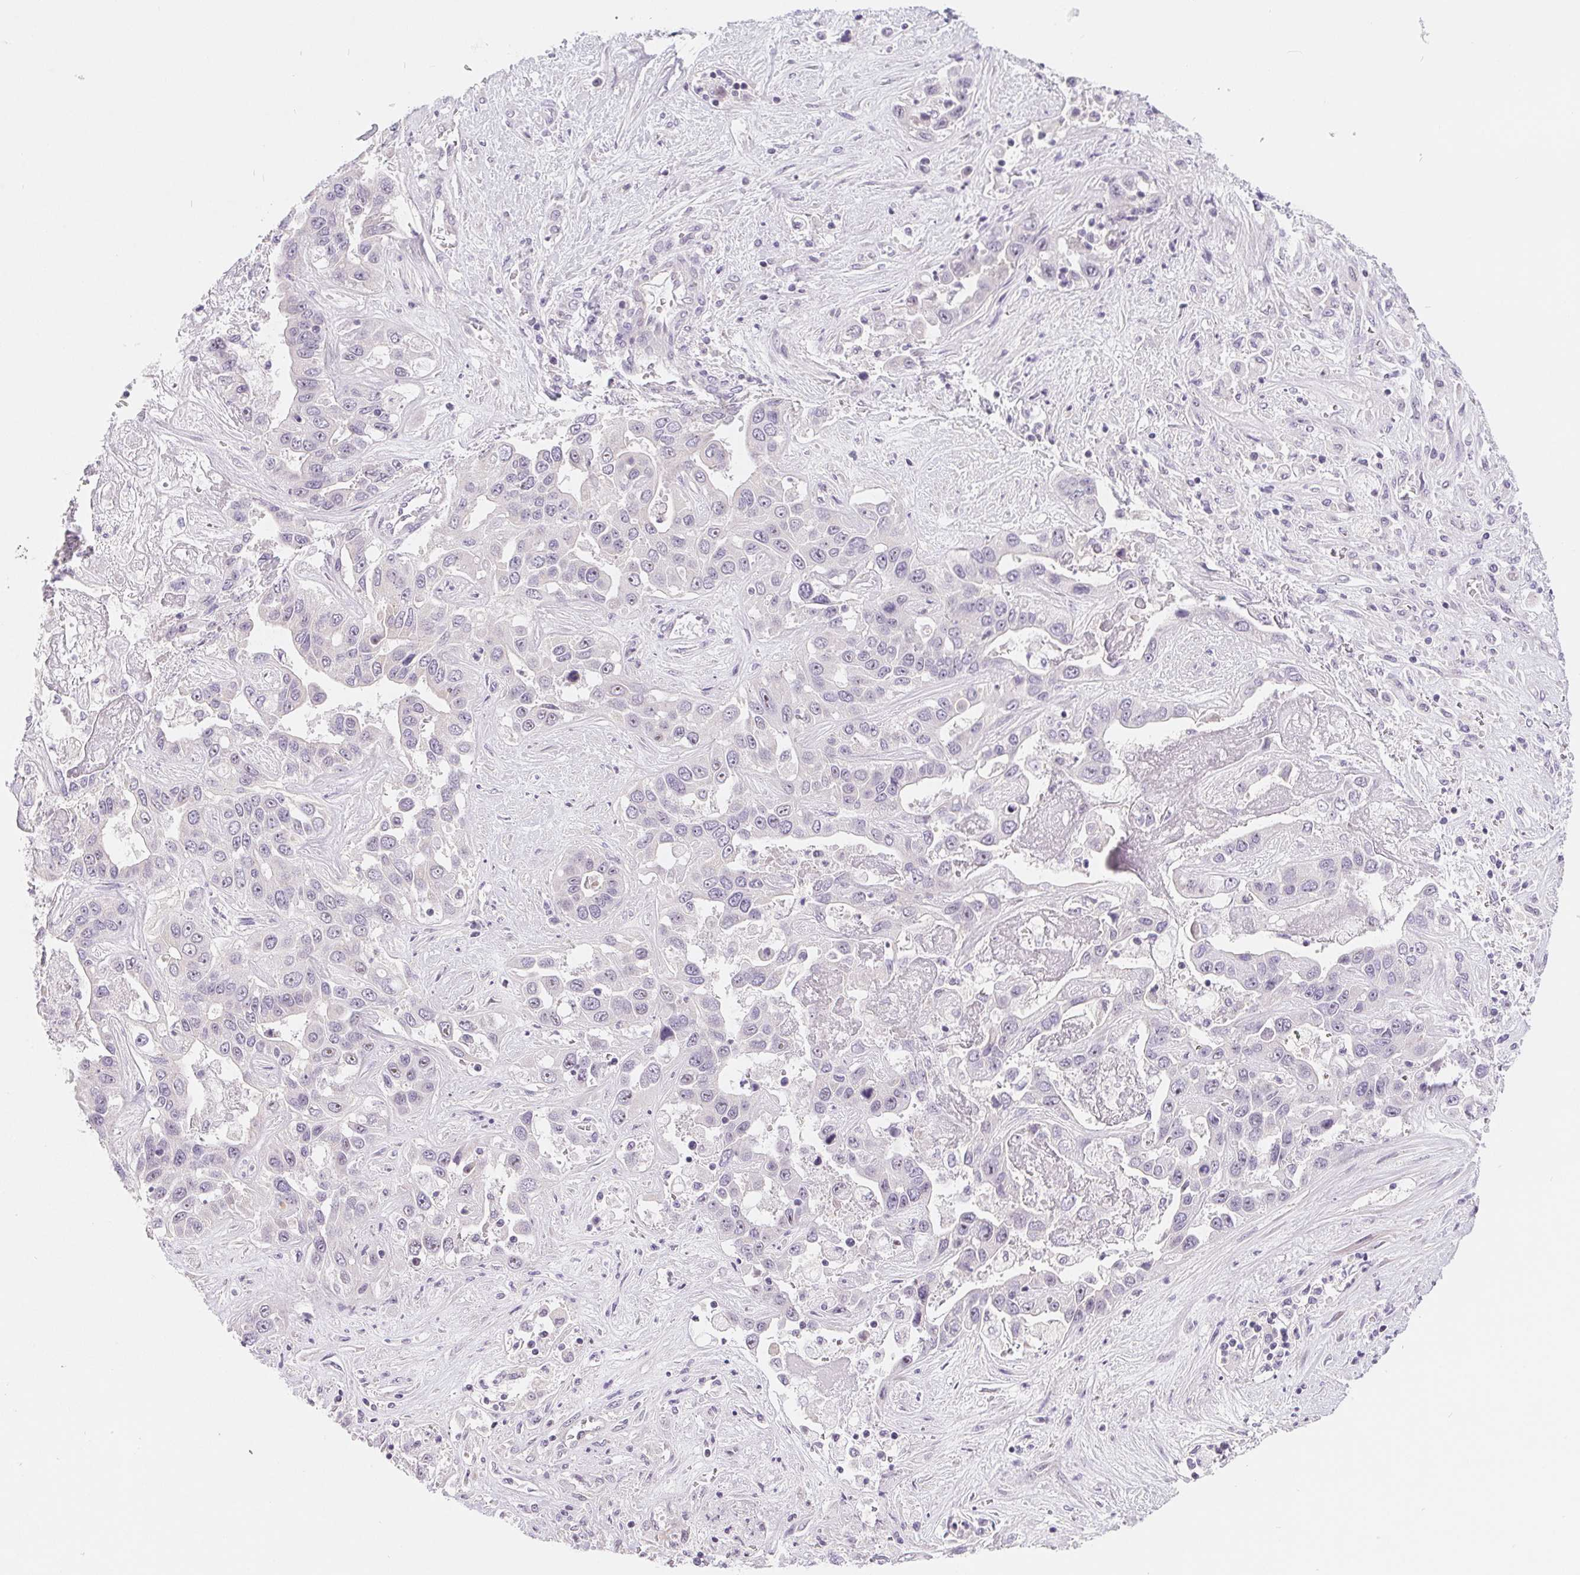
{"staining": {"intensity": "negative", "quantity": "none", "location": "none"}, "tissue": "liver cancer", "cell_type": "Tumor cells", "image_type": "cancer", "snomed": [{"axis": "morphology", "description": "Cholangiocarcinoma"}, {"axis": "topography", "description": "Liver"}], "caption": "Image shows no significant protein staining in tumor cells of liver cancer (cholangiocarcinoma).", "gene": "LCA5L", "patient": {"sex": "female", "age": 52}}